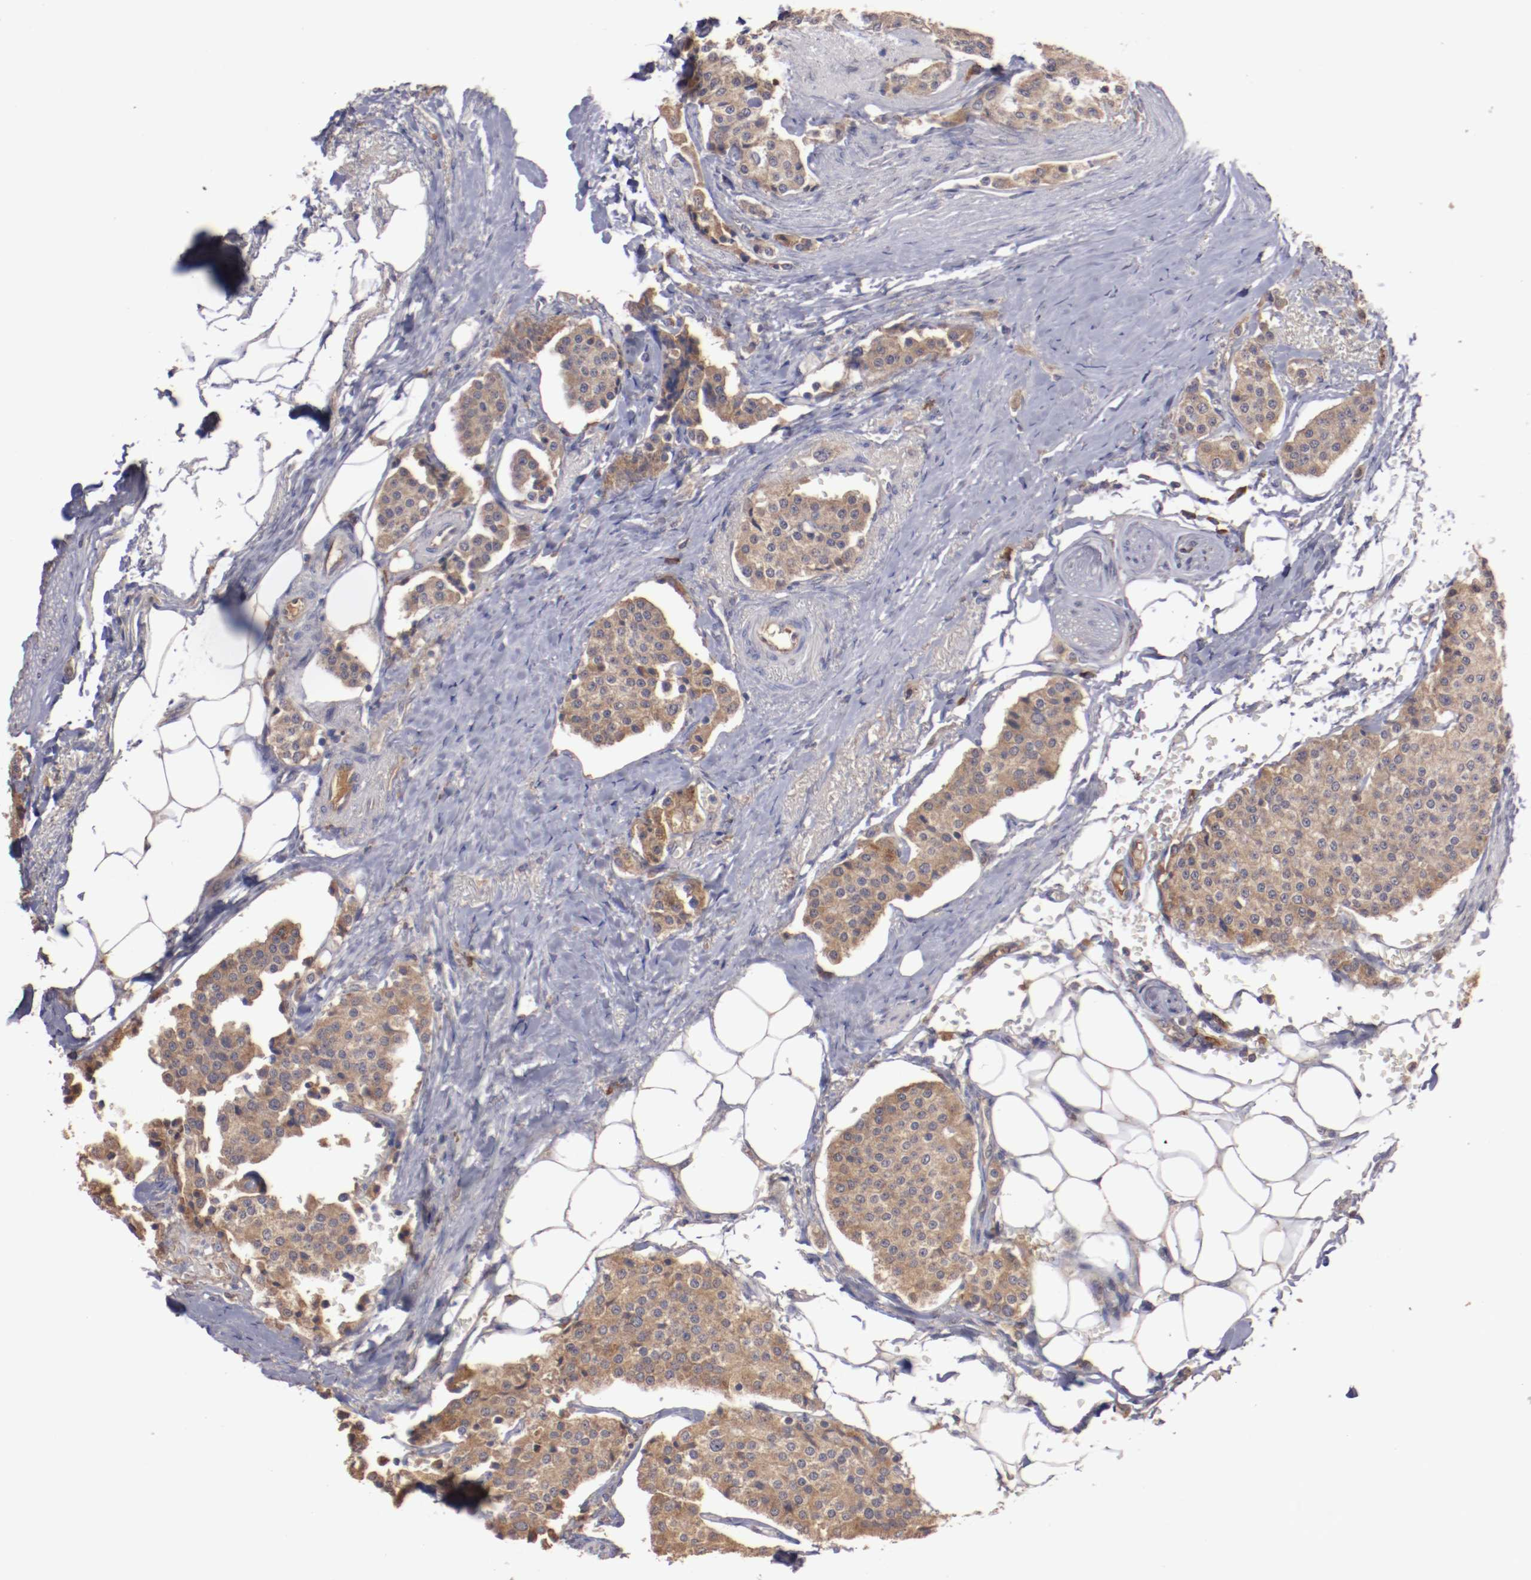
{"staining": {"intensity": "weak", "quantity": ">75%", "location": "cytoplasmic/membranous"}, "tissue": "carcinoid", "cell_type": "Tumor cells", "image_type": "cancer", "snomed": [{"axis": "morphology", "description": "Carcinoid, malignant, NOS"}, {"axis": "topography", "description": "Colon"}], "caption": "A high-resolution photomicrograph shows IHC staining of carcinoid (malignant), which shows weak cytoplasmic/membranous positivity in about >75% of tumor cells. The protein is stained brown, and the nuclei are stained in blue (DAB (3,3'-diaminobenzidine) IHC with brightfield microscopy, high magnification).", "gene": "NFKBIE", "patient": {"sex": "female", "age": 61}}